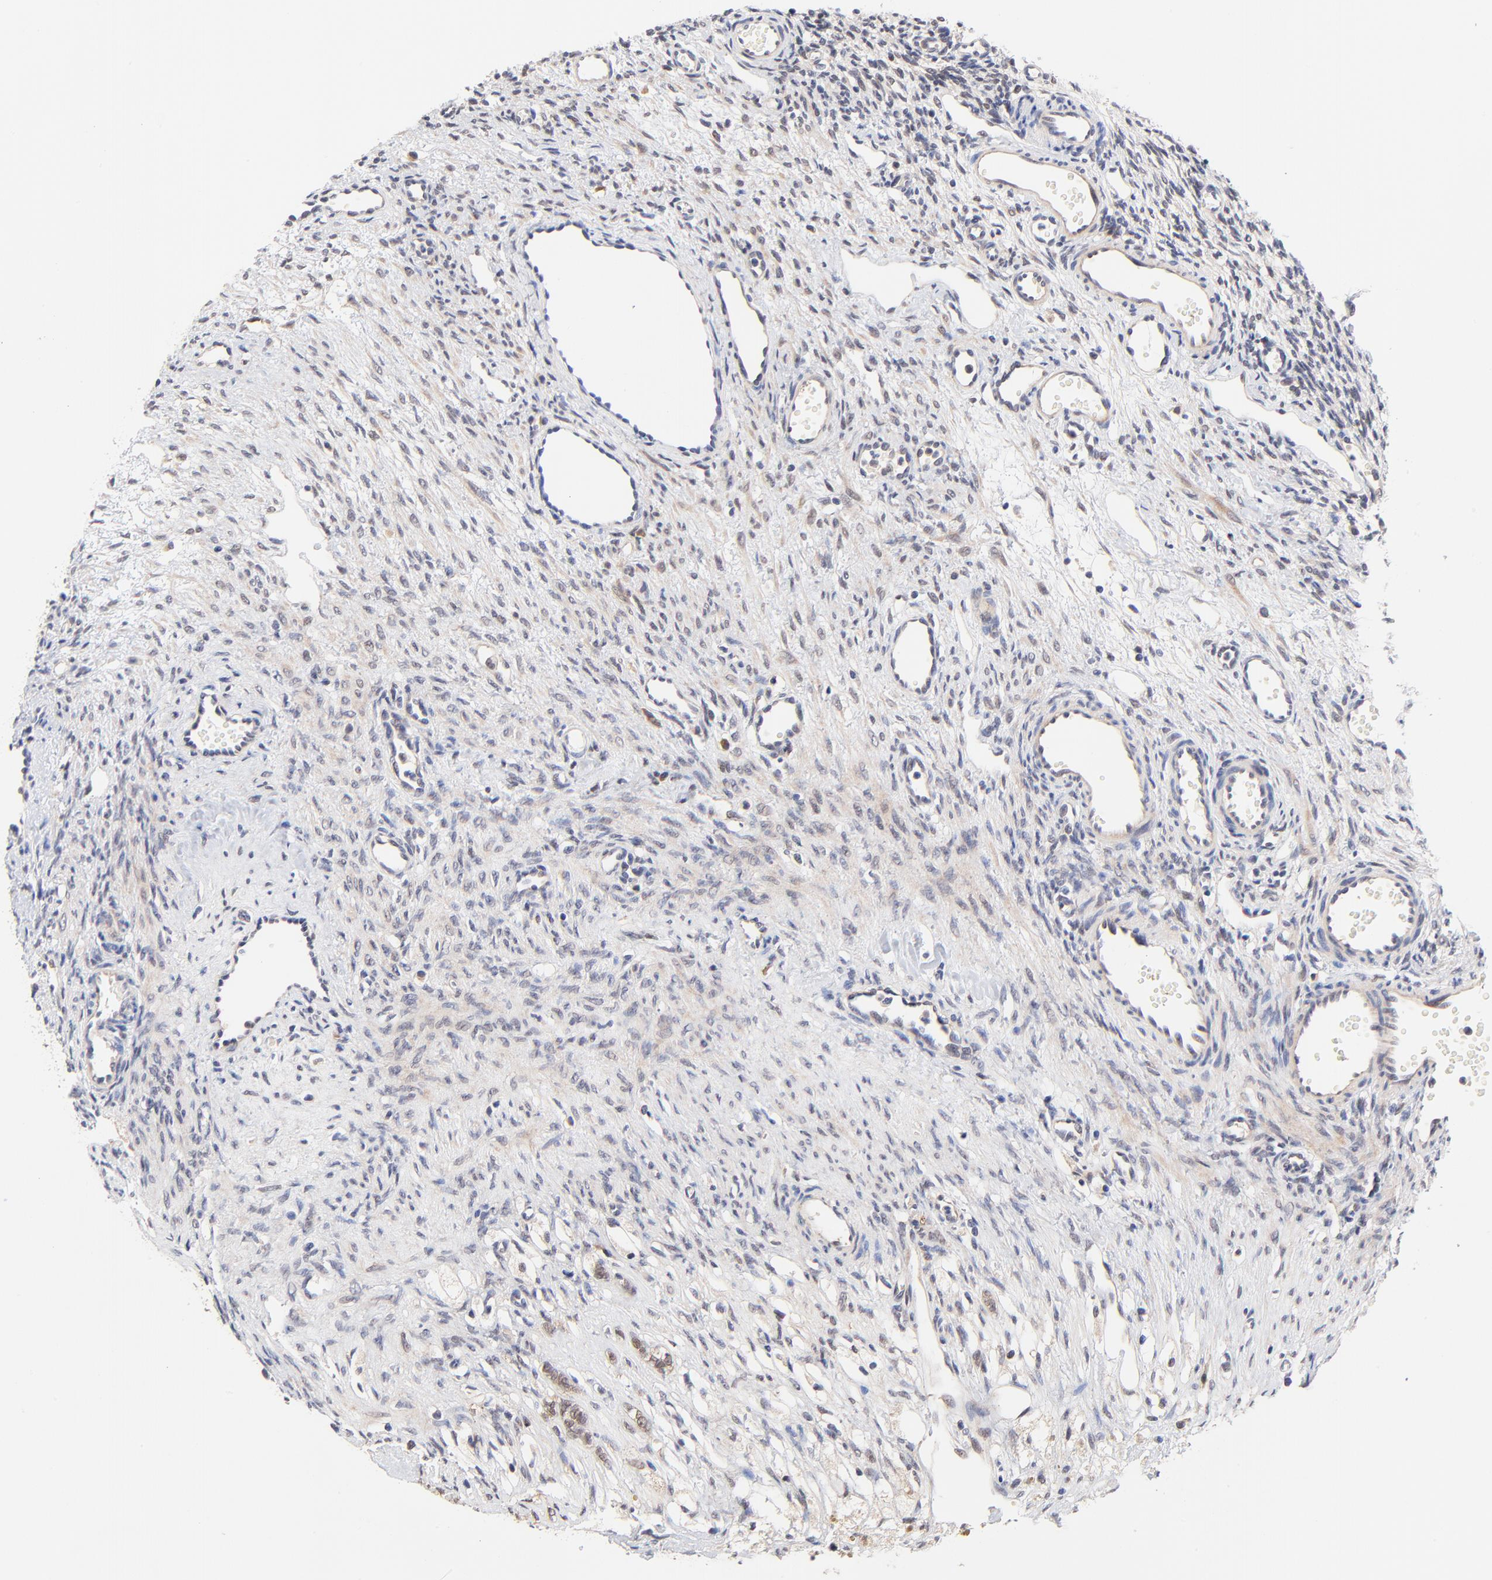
{"staining": {"intensity": "moderate", "quantity": ">75%", "location": "cytoplasmic/membranous,nuclear"}, "tissue": "ovary", "cell_type": "Follicle cells", "image_type": "normal", "snomed": [{"axis": "morphology", "description": "Normal tissue, NOS"}, {"axis": "topography", "description": "Ovary"}], "caption": "Follicle cells demonstrate medium levels of moderate cytoplasmic/membranous,nuclear expression in approximately >75% of cells in benign human ovary.", "gene": "TXNL1", "patient": {"sex": "female", "age": 33}}